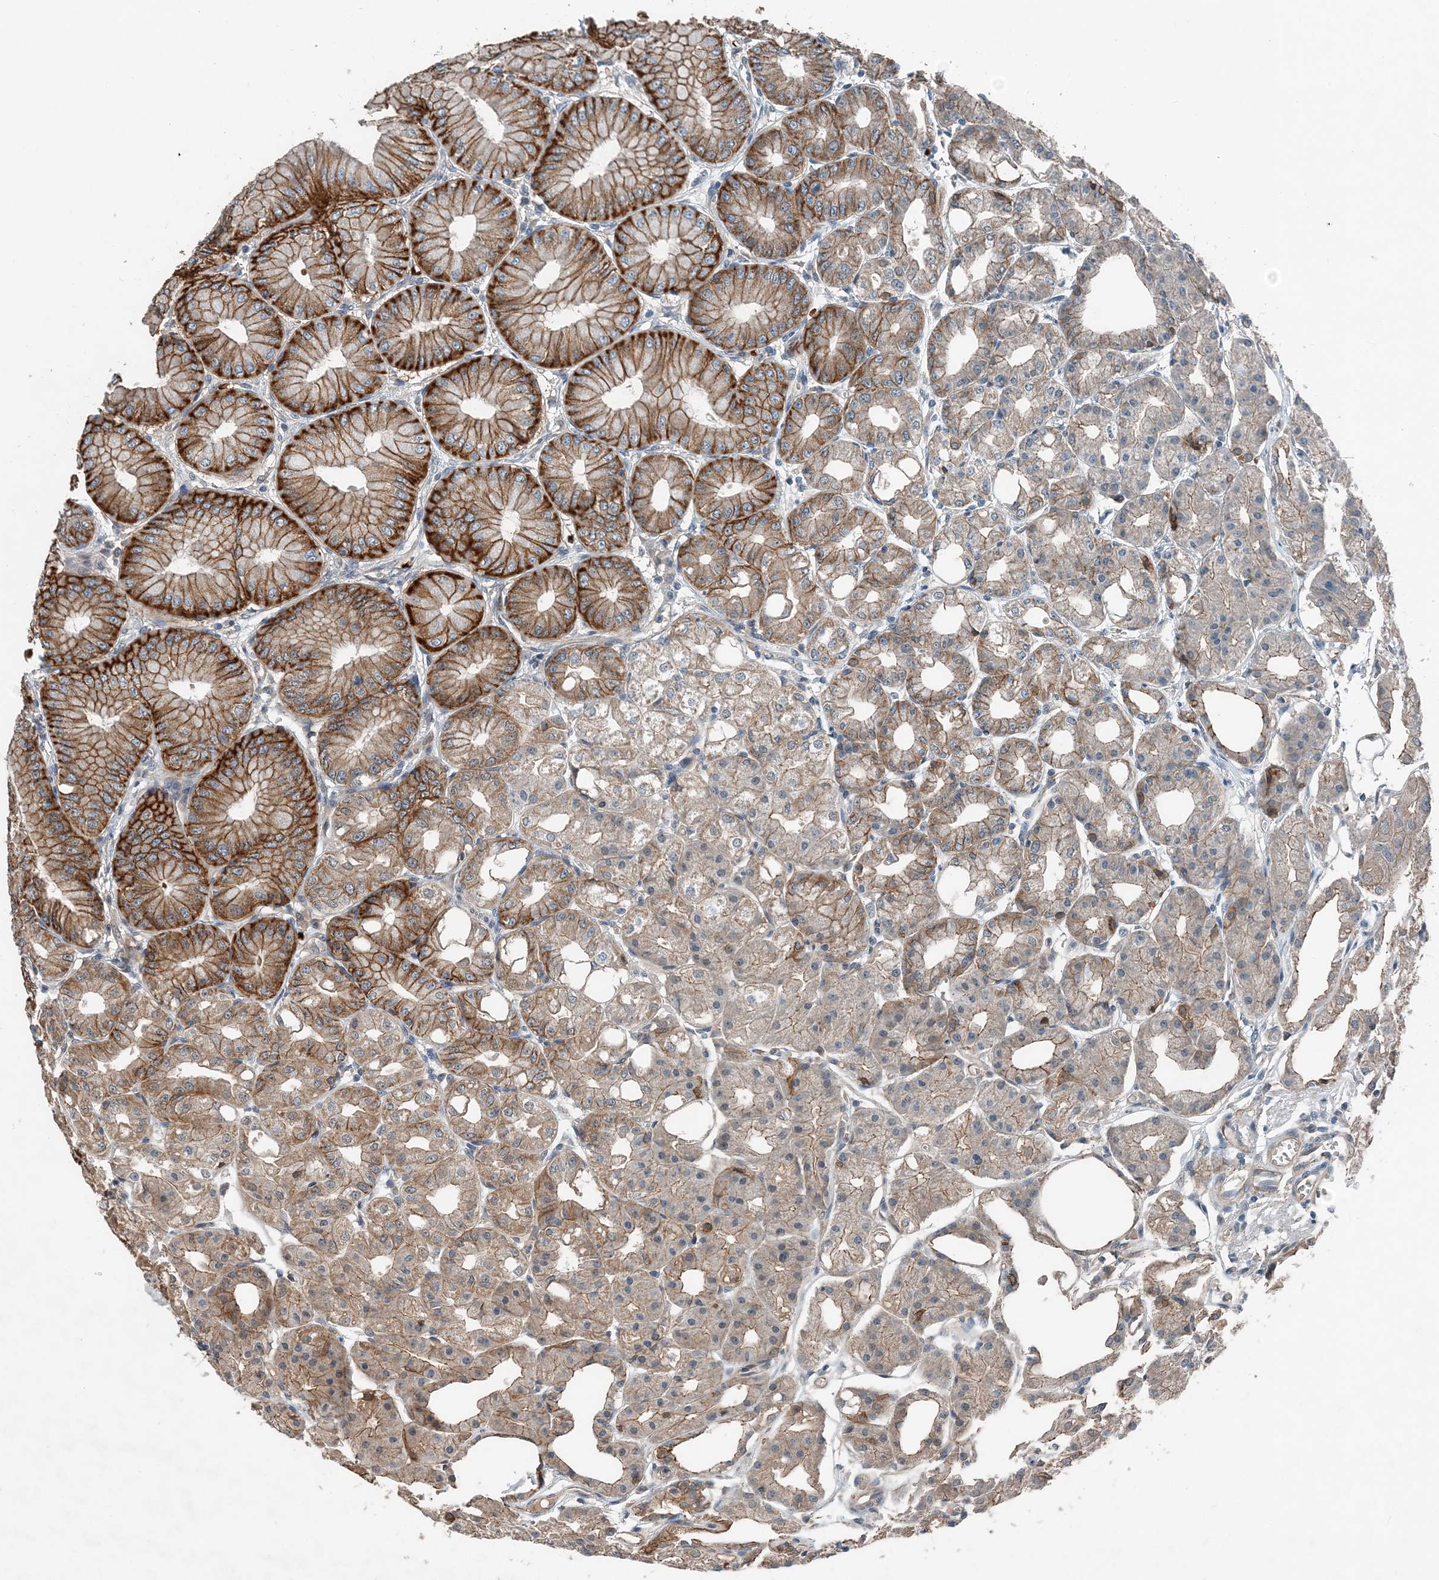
{"staining": {"intensity": "strong", "quantity": ">75%", "location": "cytoplasmic/membranous"}, "tissue": "stomach", "cell_type": "Glandular cells", "image_type": "normal", "snomed": [{"axis": "morphology", "description": "Normal tissue, NOS"}, {"axis": "topography", "description": "Stomach, lower"}], "caption": "An immunohistochemistry (IHC) histopathology image of normal tissue is shown. Protein staining in brown shows strong cytoplasmic/membranous positivity in stomach within glandular cells. (DAB (3,3'-diaminobenzidine) IHC, brown staining for protein, blue staining for nuclei).", "gene": "SMPD3", "patient": {"sex": "male", "age": 71}}